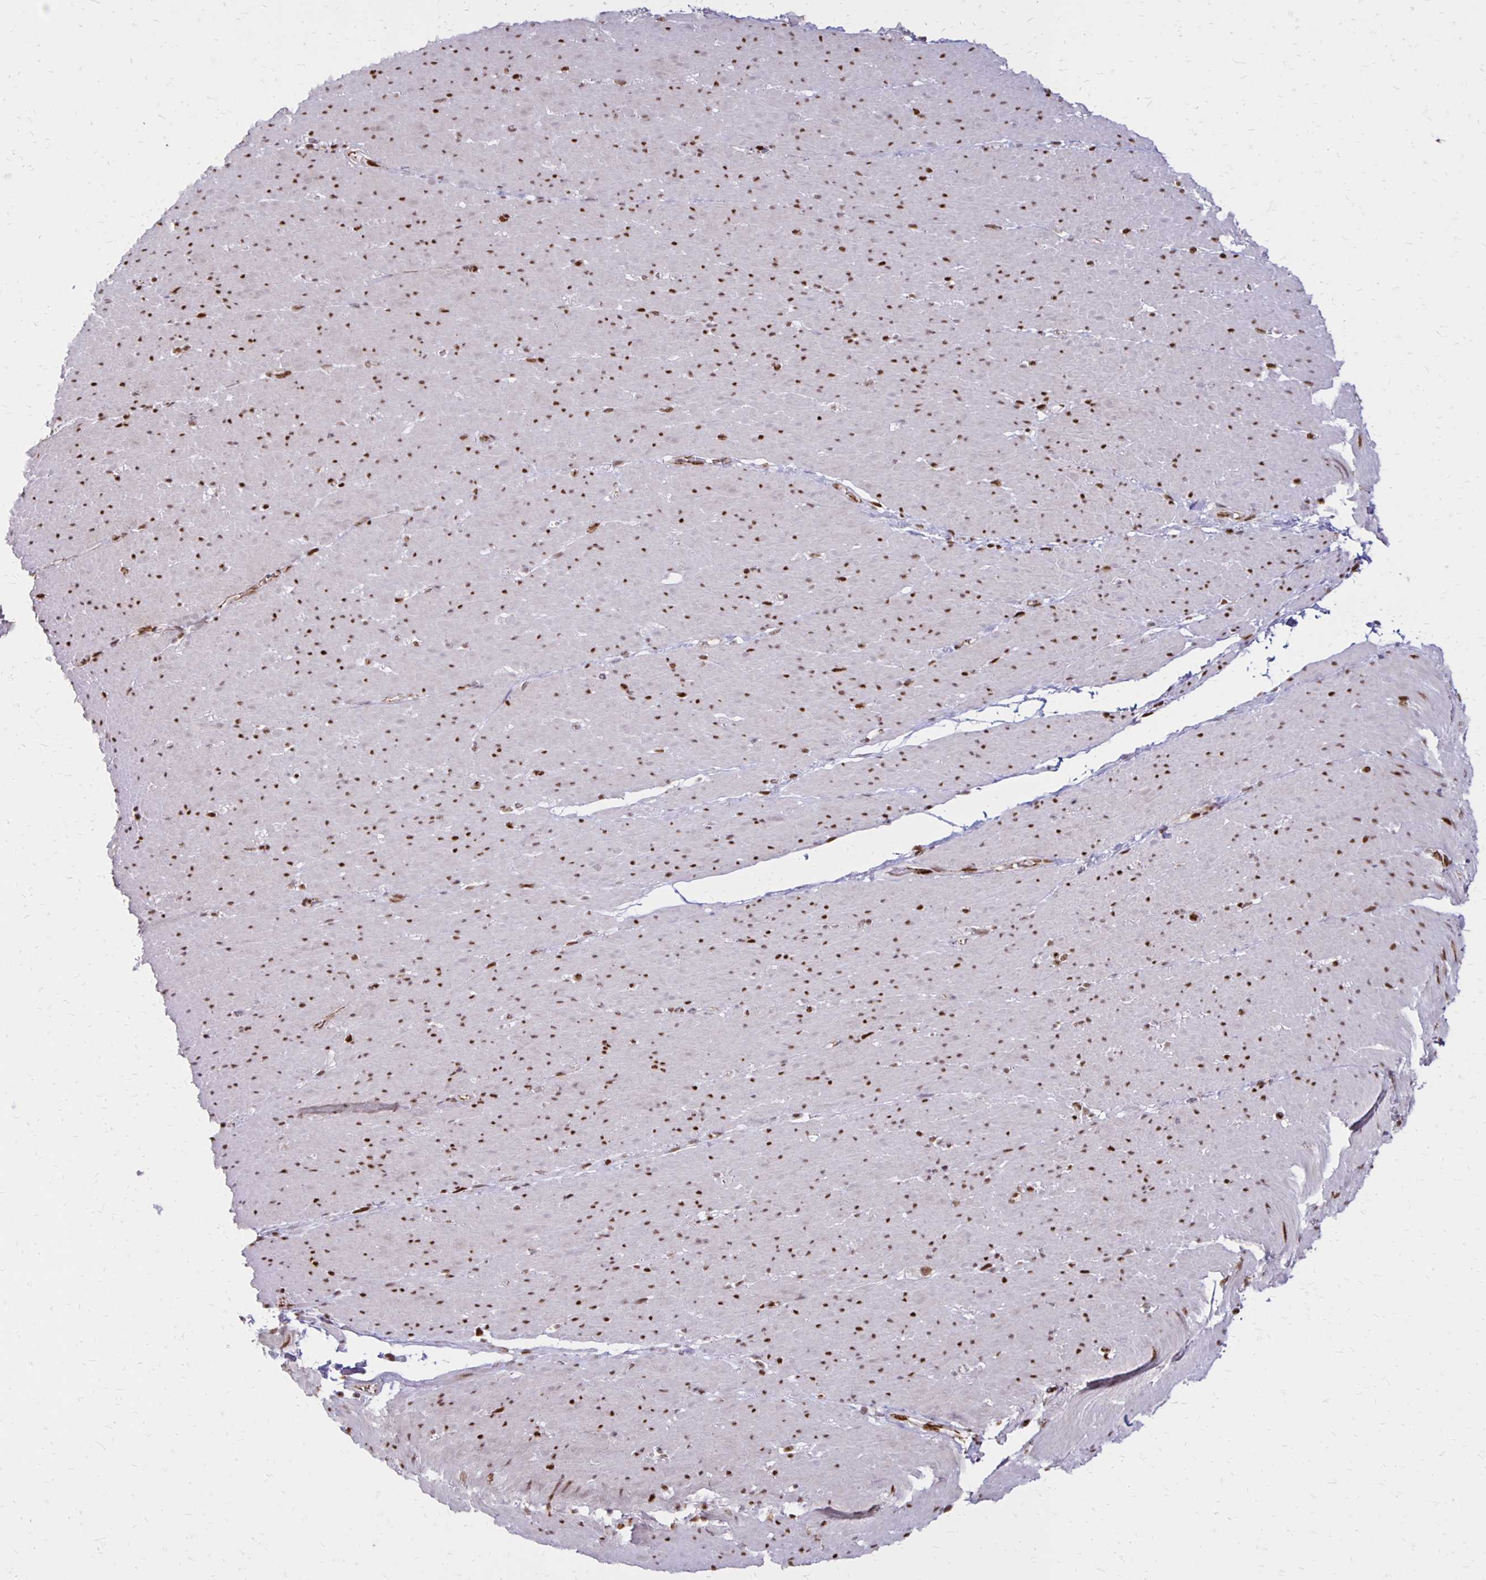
{"staining": {"intensity": "moderate", "quantity": ">75%", "location": "nuclear"}, "tissue": "smooth muscle", "cell_type": "Smooth muscle cells", "image_type": "normal", "snomed": [{"axis": "morphology", "description": "Normal tissue, NOS"}, {"axis": "topography", "description": "Smooth muscle"}, {"axis": "topography", "description": "Rectum"}], "caption": "High-magnification brightfield microscopy of benign smooth muscle stained with DAB (3,3'-diaminobenzidine) (brown) and counterstained with hematoxylin (blue). smooth muscle cells exhibit moderate nuclear staining is seen in approximately>75% of cells. (DAB IHC, brown staining for protein, blue staining for nuclei).", "gene": "DDB2", "patient": {"sex": "male", "age": 53}}